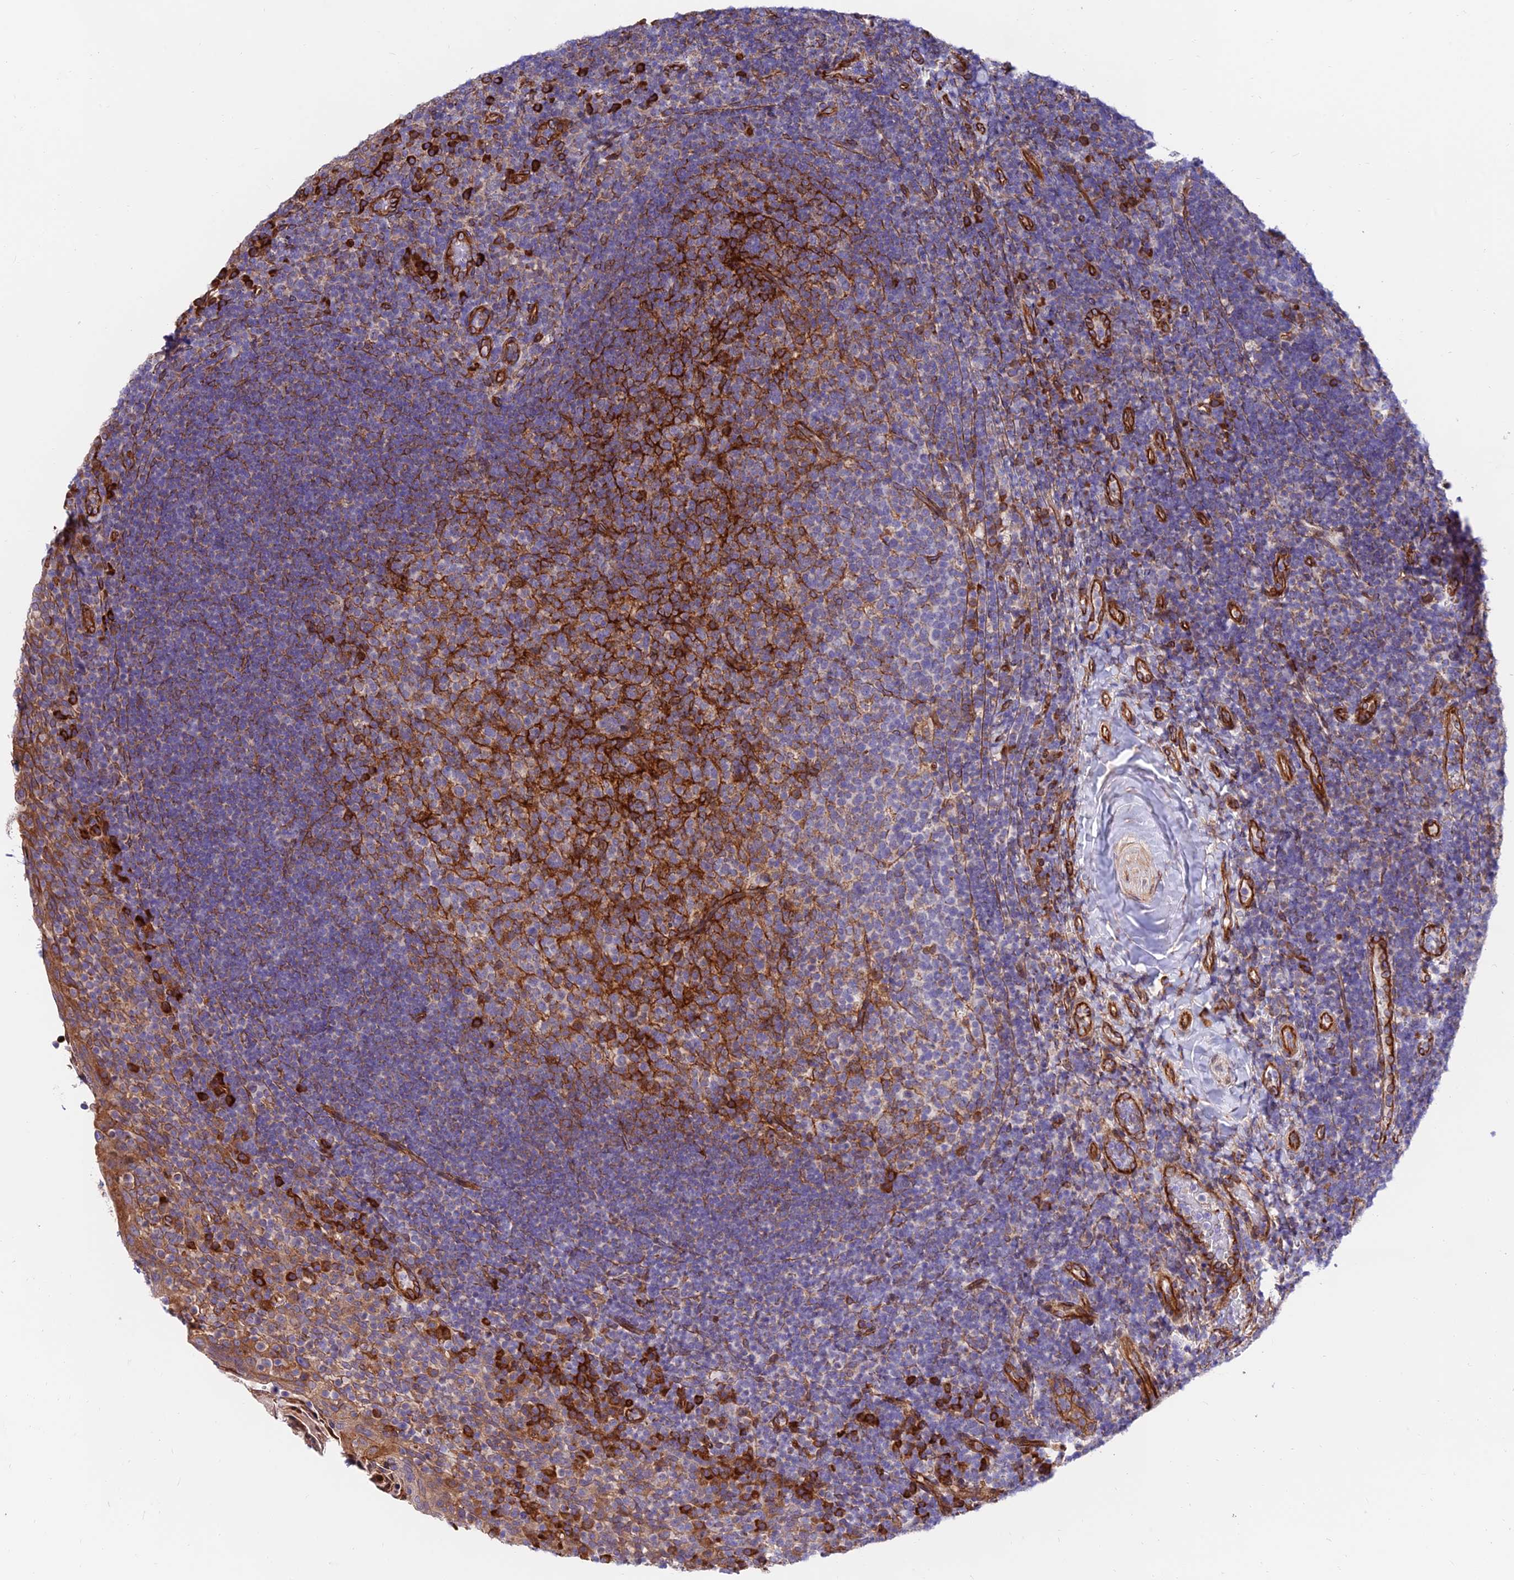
{"staining": {"intensity": "weak", "quantity": "25%-75%", "location": "cytoplasmic/membranous"}, "tissue": "tonsil", "cell_type": "Germinal center cells", "image_type": "normal", "snomed": [{"axis": "morphology", "description": "Normal tissue, NOS"}, {"axis": "topography", "description": "Tonsil"}], "caption": "Weak cytoplasmic/membranous expression is appreciated in approximately 25%-75% of germinal center cells in benign tonsil.", "gene": "EXOC3L4", "patient": {"sex": "female", "age": 10}}